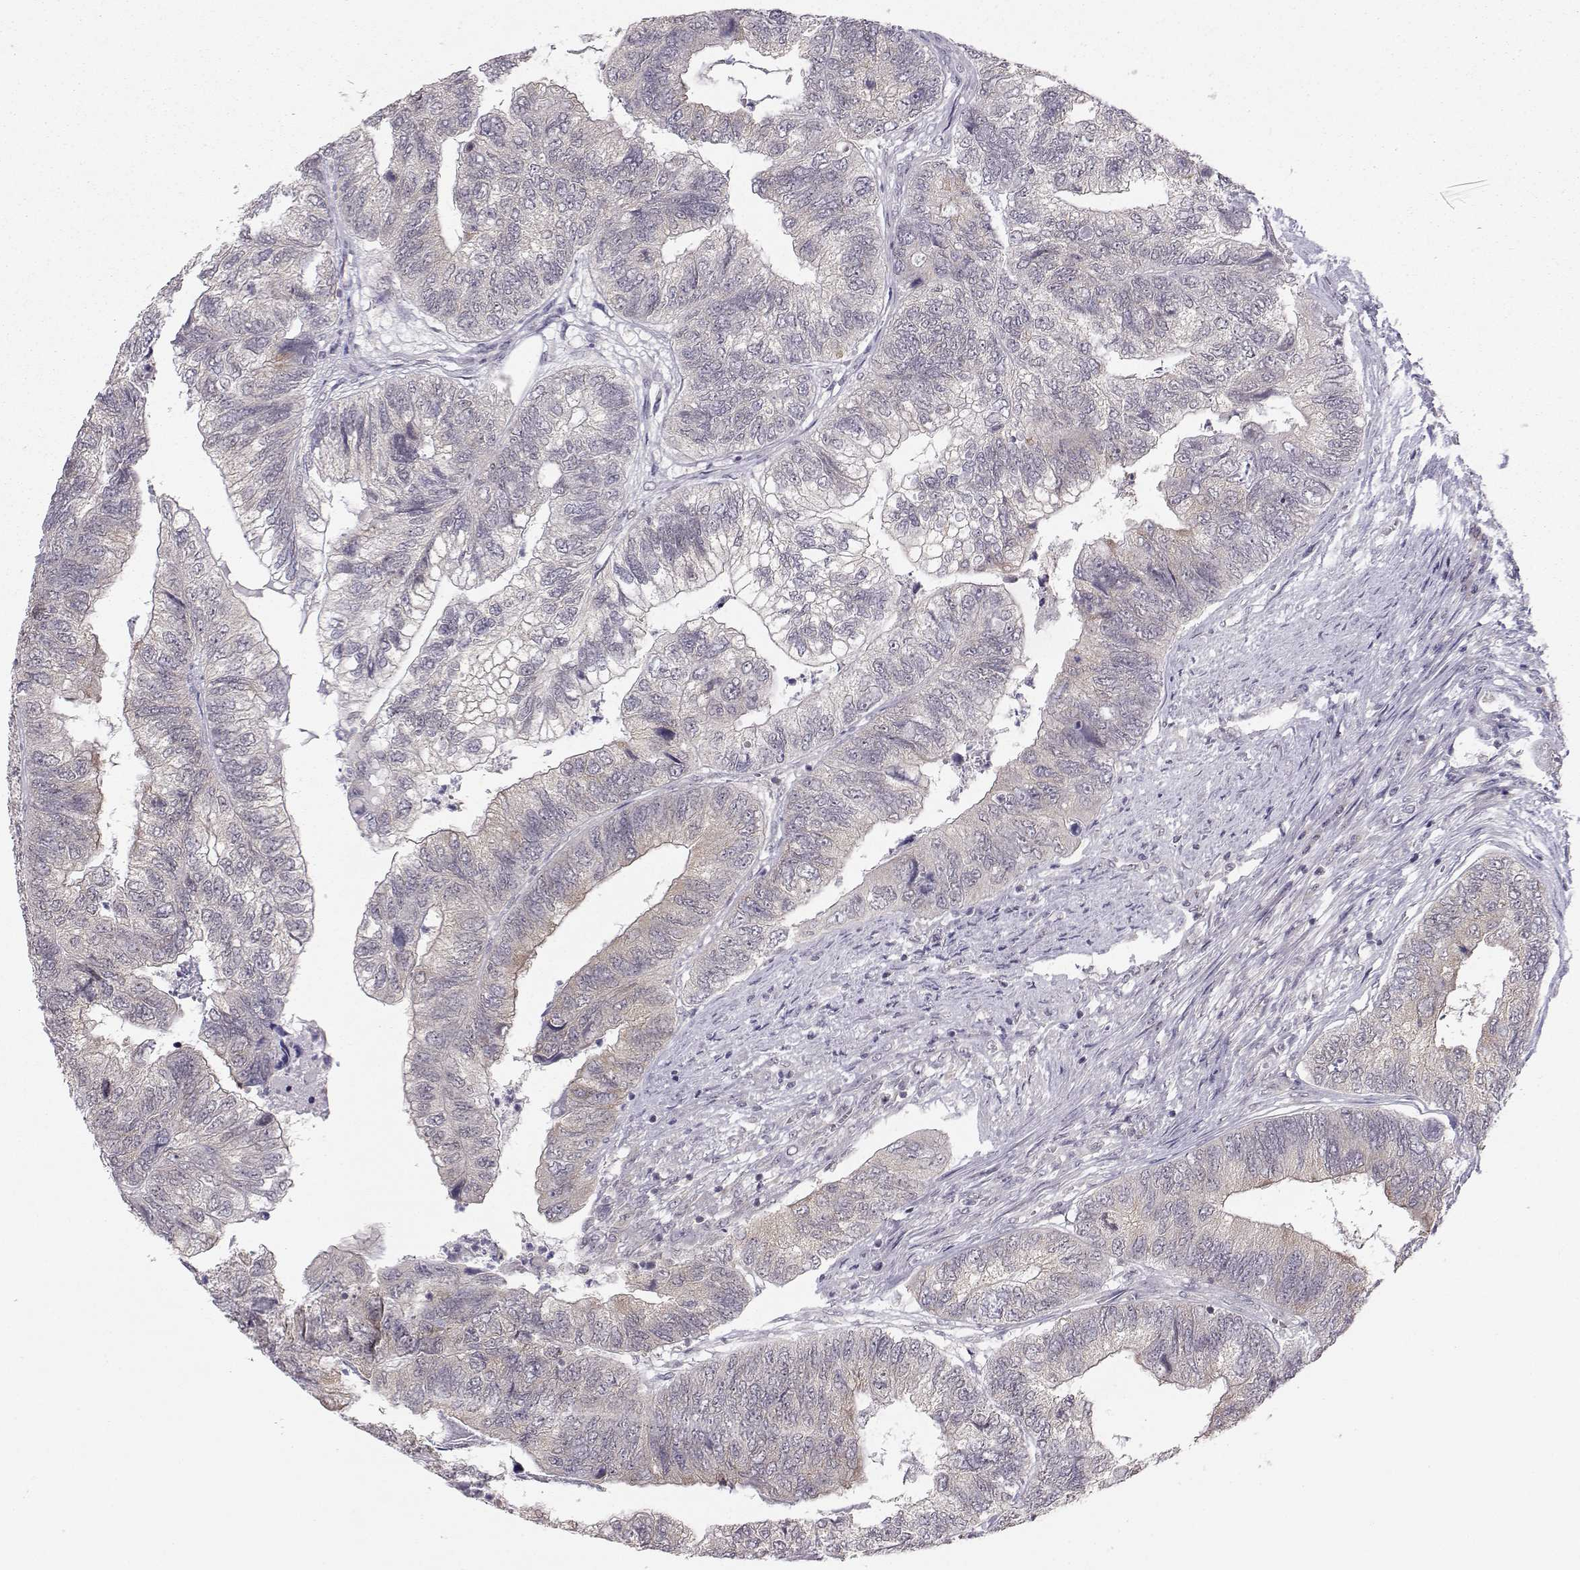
{"staining": {"intensity": "weak", "quantity": "25%-75%", "location": "cytoplasmic/membranous"}, "tissue": "colorectal cancer", "cell_type": "Tumor cells", "image_type": "cancer", "snomed": [{"axis": "morphology", "description": "Adenocarcinoma, NOS"}, {"axis": "topography", "description": "Colon"}], "caption": "Immunohistochemistry (IHC) of colorectal cancer shows low levels of weak cytoplasmic/membranous positivity in about 25%-75% of tumor cells.", "gene": "KIF13B", "patient": {"sex": "female", "age": 67}}